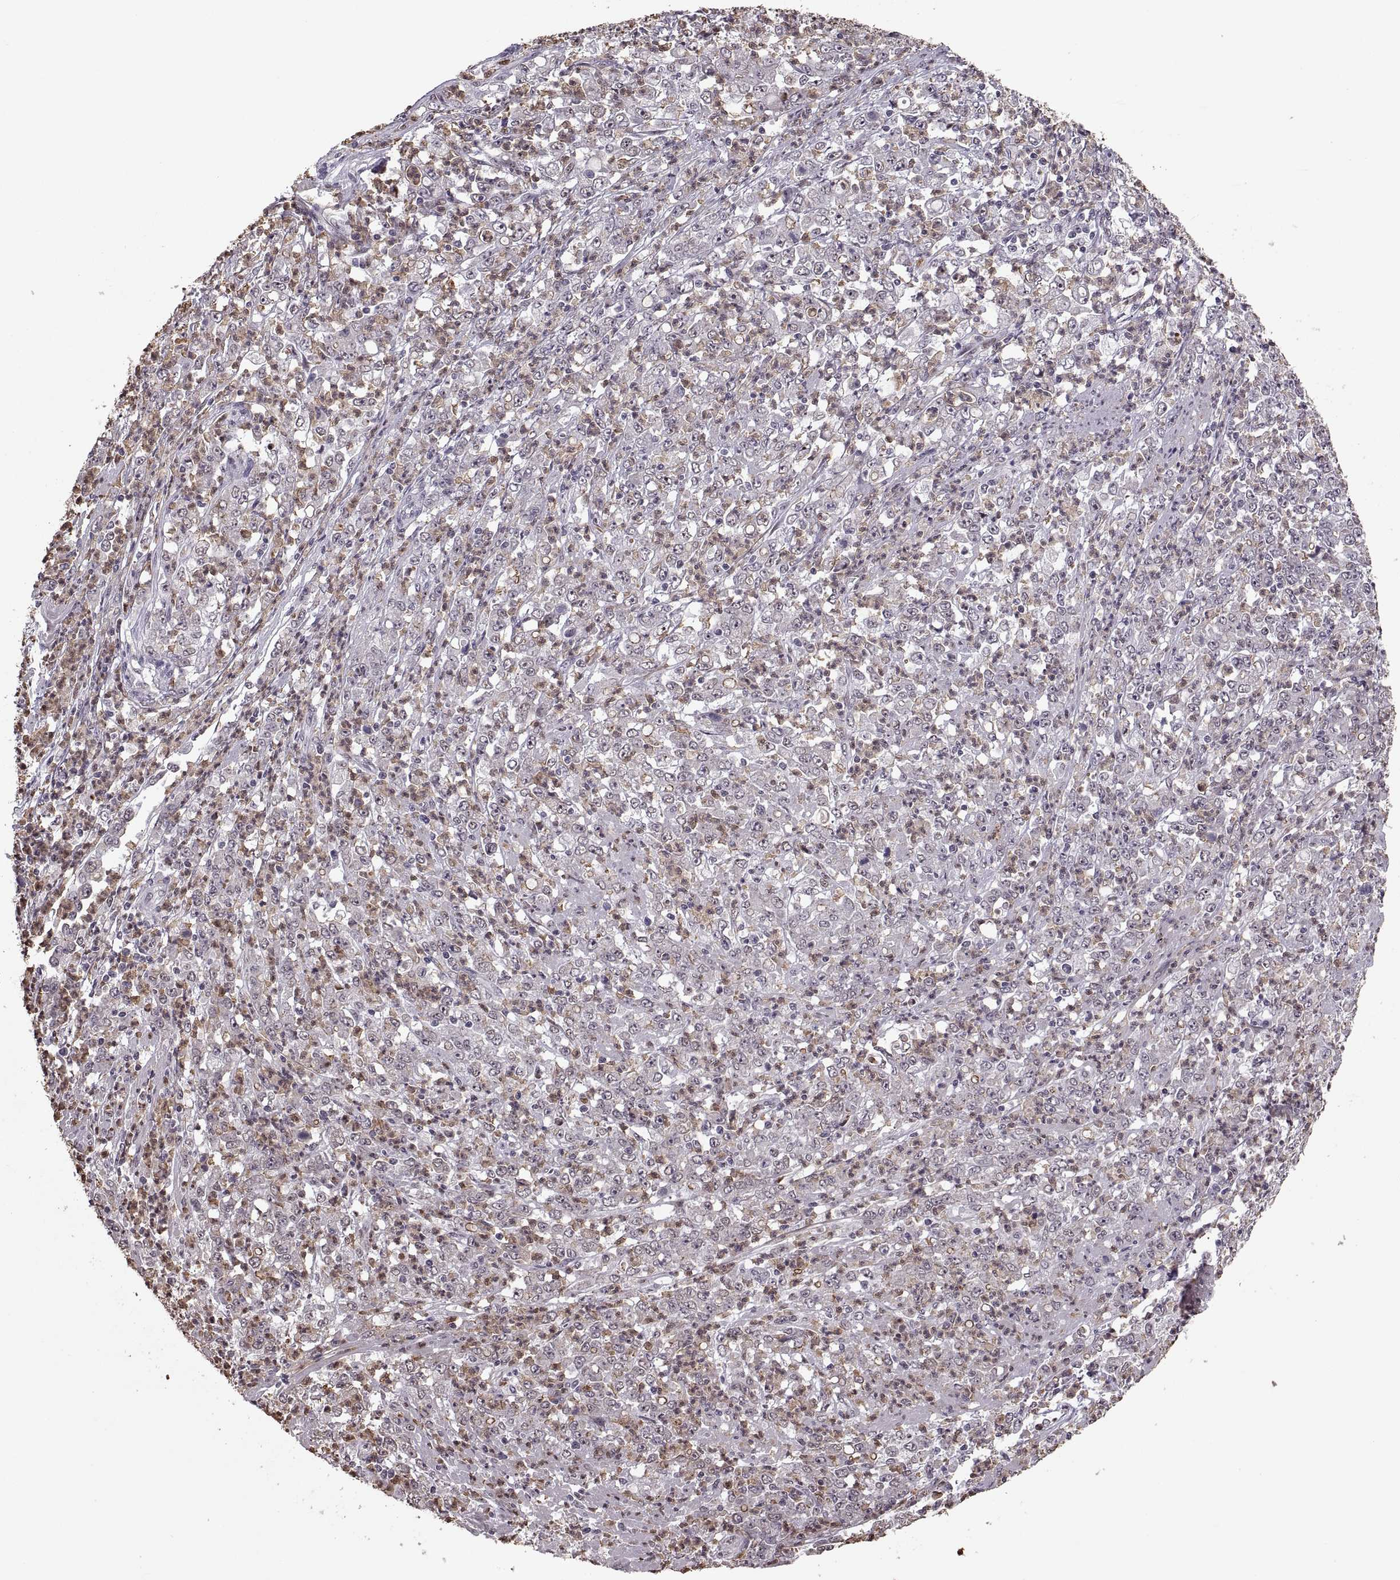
{"staining": {"intensity": "weak", "quantity": "25%-75%", "location": "cytoplasmic/membranous"}, "tissue": "stomach cancer", "cell_type": "Tumor cells", "image_type": "cancer", "snomed": [{"axis": "morphology", "description": "Adenocarcinoma, NOS"}, {"axis": "topography", "description": "Stomach, lower"}], "caption": "DAB immunohistochemical staining of human adenocarcinoma (stomach) reveals weak cytoplasmic/membranous protein positivity in about 25%-75% of tumor cells.", "gene": "PALS1", "patient": {"sex": "female", "age": 71}}